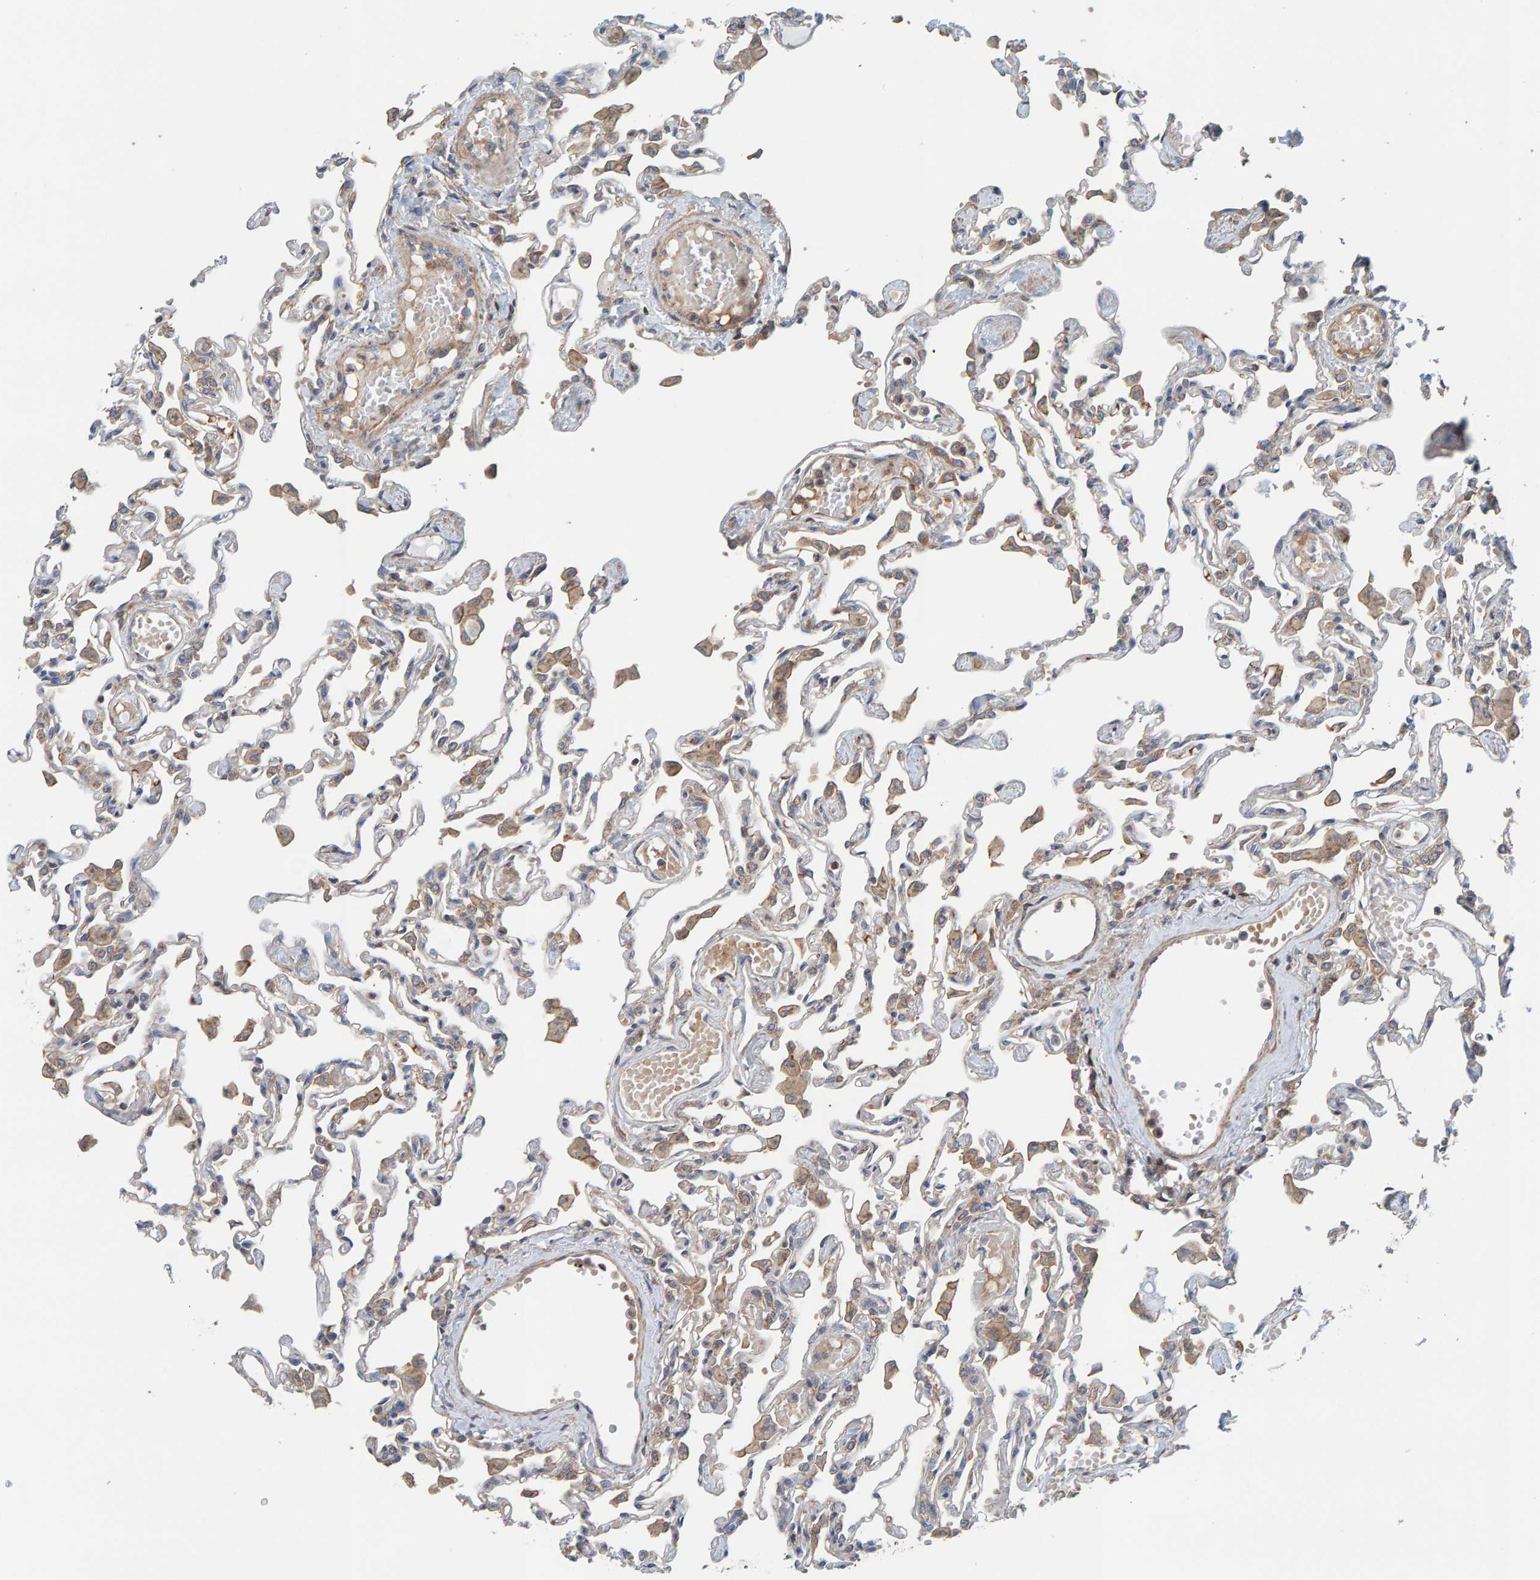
{"staining": {"intensity": "moderate", "quantity": "25%-75%", "location": "cytoplasmic/membranous"}, "tissue": "lung", "cell_type": "Alveolar cells", "image_type": "normal", "snomed": [{"axis": "morphology", "description": "Normal tissue, NOS"}, {"axis": "topography", "description": "Bronchus"}, {"axis": "topography", "description": "Lung"}], "caption": "Alveolar cells exhibit medium levels of moderate cytoplasmic/membranous staining in about 25%-75% of cells in normal human lung. (DAB (3,3'-diaminobenzidine) = brown stain, brightfield microscopy at high magnification).", "gene": "UBAP1", "patient": {"sex": "female", "age": 49}}